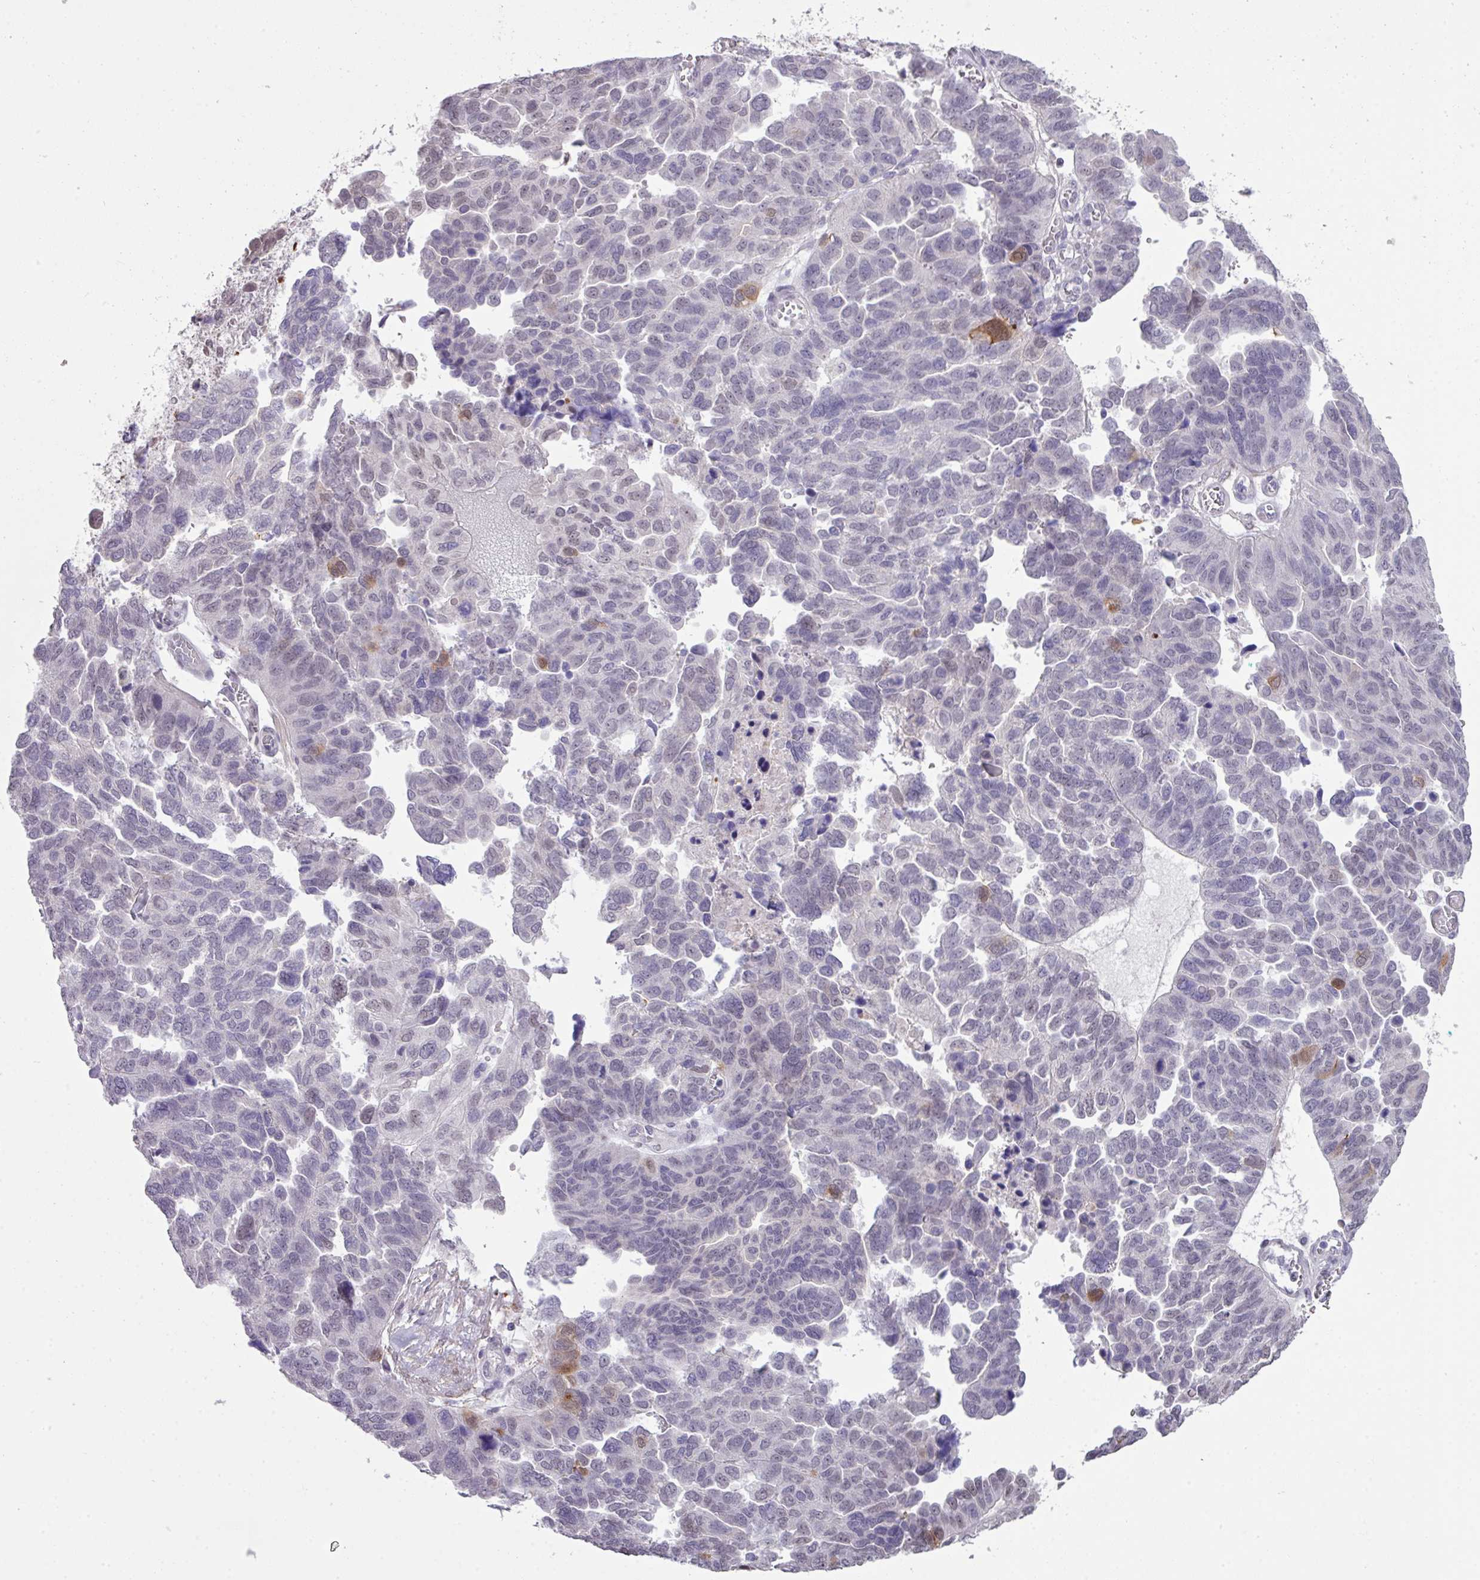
{"staining": {"intensity": "moderate", "quantity": "<25%", "location": "cytoplasmic/membranous"}, "tissue": "ovarian cancer", "cell_type": "Tumor cells", "image_type": "cancer", "snomed": [{"axis": "morphology", "description": "Cystadenocarcinoma, serous, NOS"}, {"axis": "topography", "description": "Ovary"}], "caption": "Immunohistochemical staining of human ovarian serous cystadenocarcinoma exhibits moderate cytoplasmic/membranous protein positivity in approximately <25% of tumor cells.", "gene": "ANKRD13B", "patient": {"sex": "female", "age": 64}}